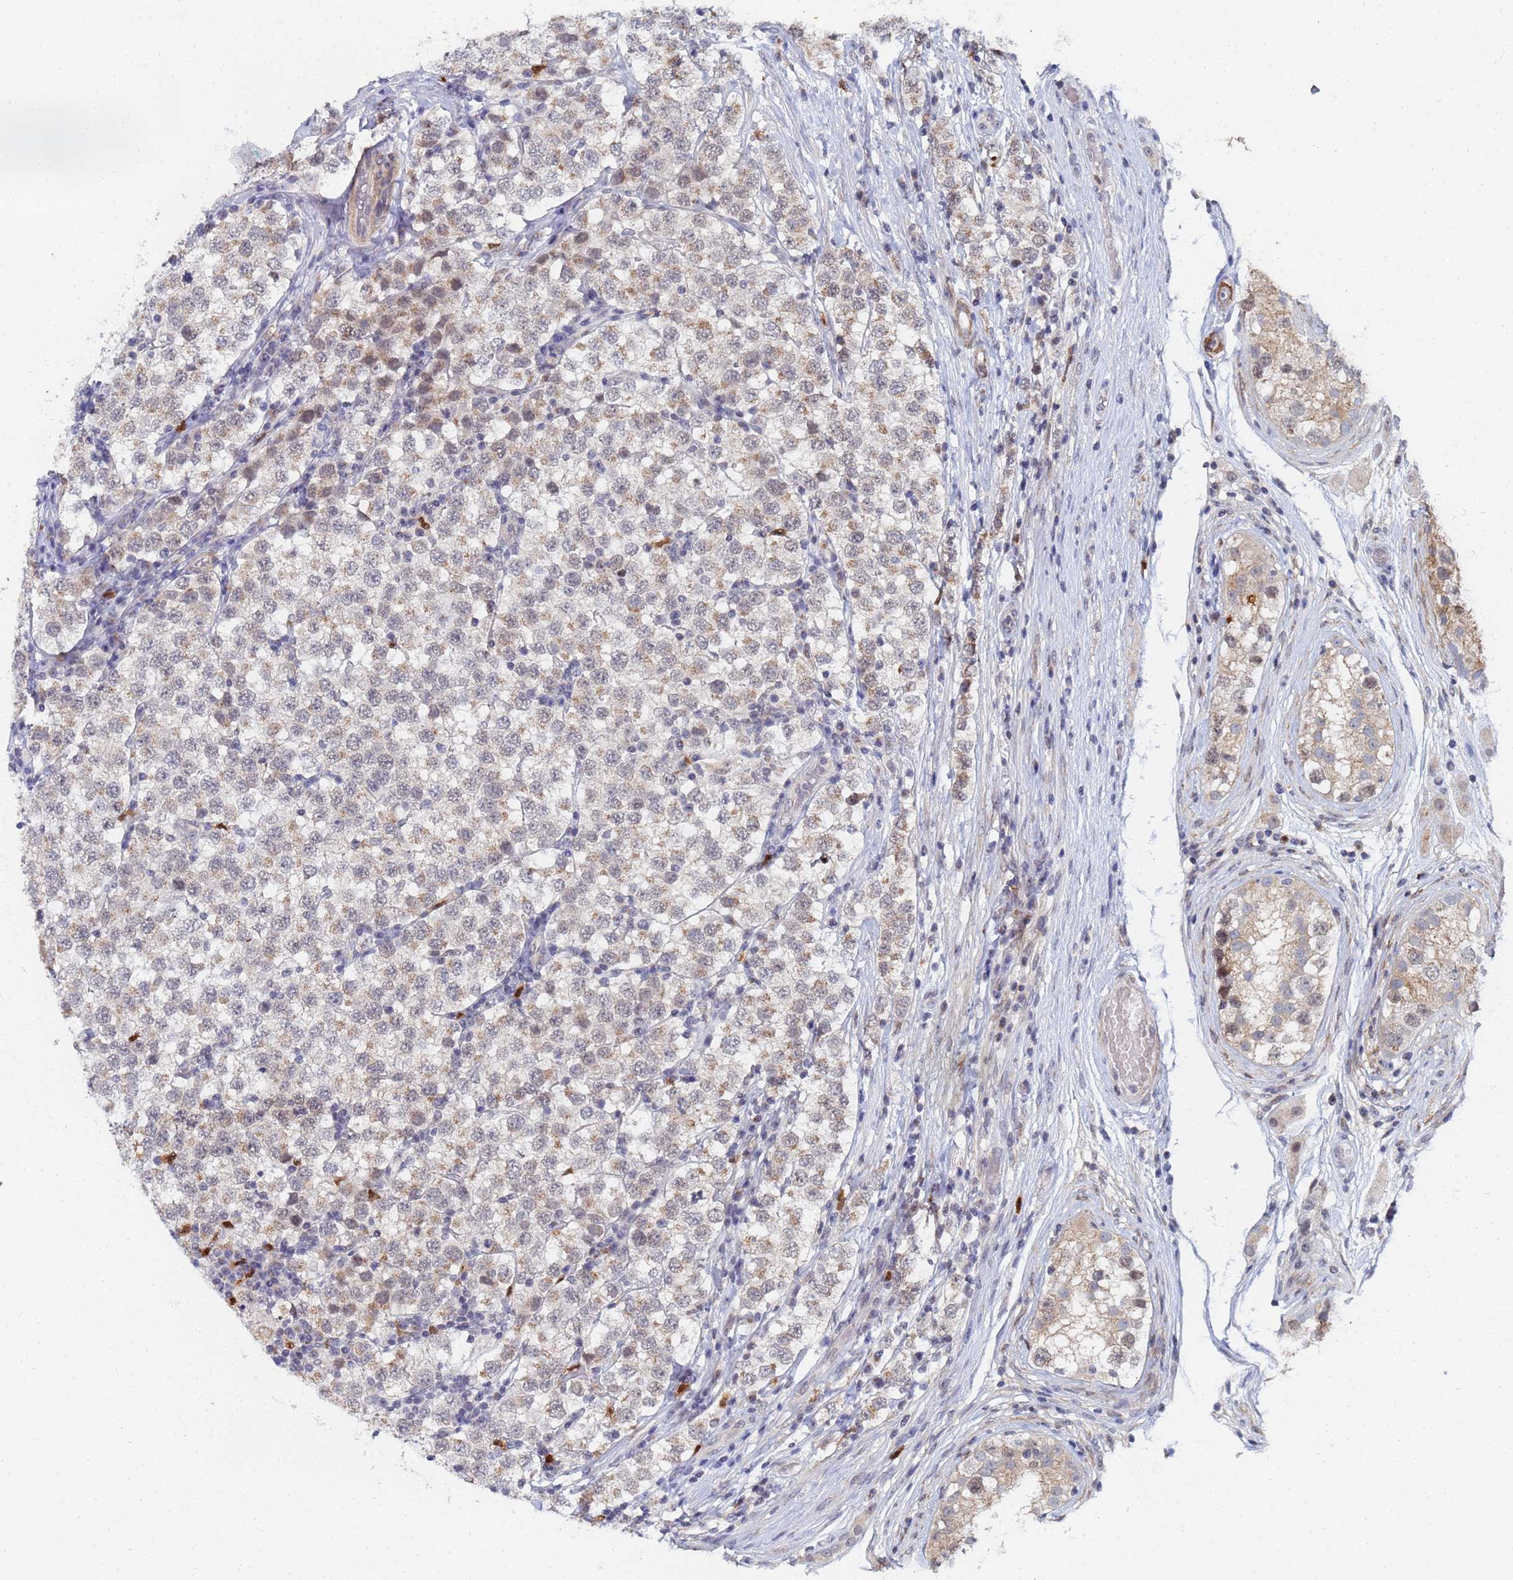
{"staining": {"intensity": "weak", "quantity": "25%-75%", "location": "cytoplasmic/membranous,nuclear"}, "tissue": "testis cancer", "cell_type": "Tumor cells", "image_type": "cancer", "snomed": [{"axis": "morphology", "description": "Seminoma, NOS"}, {"axis": "topography", "description": "Testis"}], "caption": "Immunohistochemistry (DAB (3,3'-diaminobenzidine)) staining of testis cancer (seminoma) reveals weak cytoplasmic/membranous and nuclear protein staining in approximately 25%-75% of tumor cells.", "gene": "MTCL1", "patient": {"sex": "male", "age": 34}}